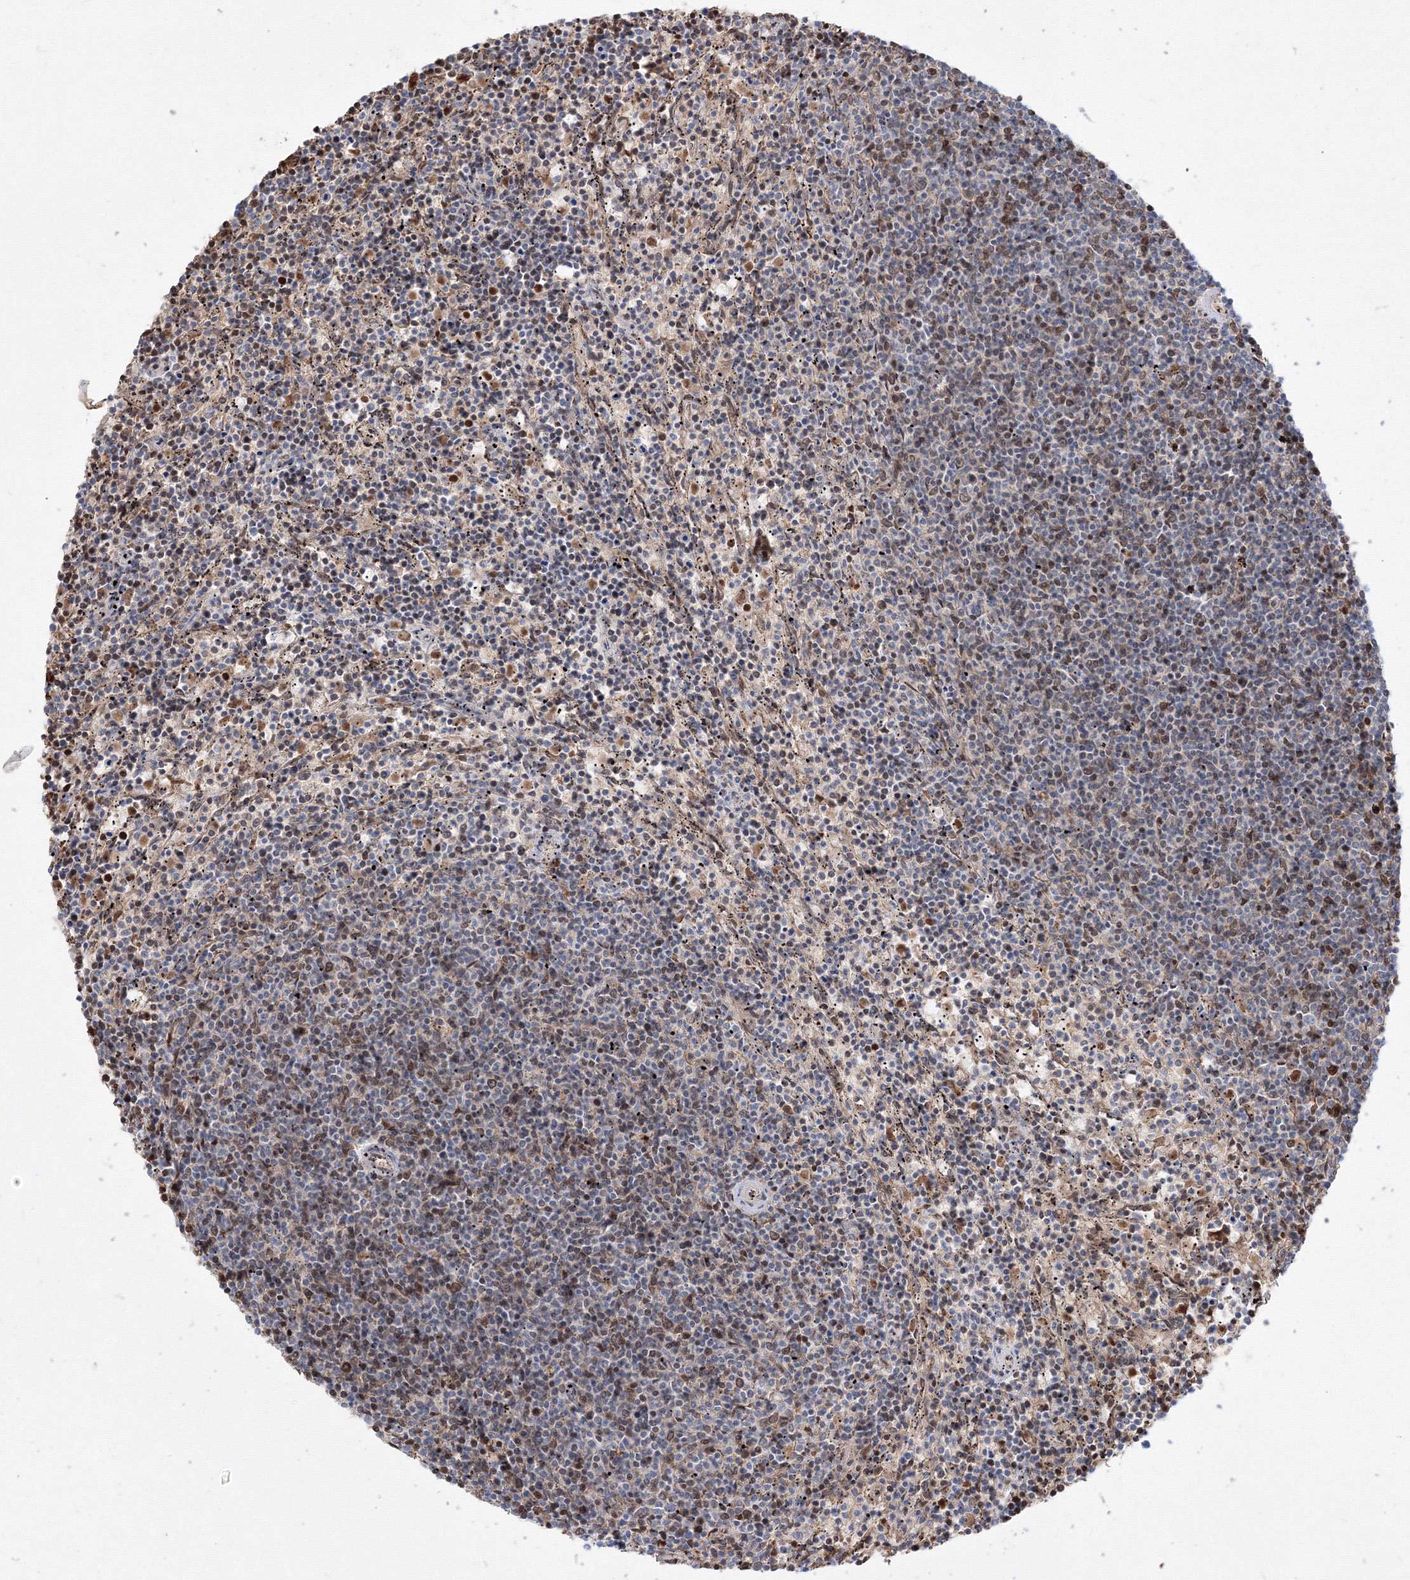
{"staining": {"intensity": "negative", "quantity": "none", "location": "none"}, "tissue": "lymphoma", "cell_type": "Tumor cells", "image_type": "cancer", "snomed": [{"axis": "morphology", "description": "Malignant lymphoma, non-Hodgkin's type, Low grade"}, {"axis": "topography", "description": "Spleen"}], "caption": "Histopathology image shows no significant protein positivity in tumor cells of lymphoma.", "gene": "DNAJB2", "patient": {"sex": "female", "age": 50}}